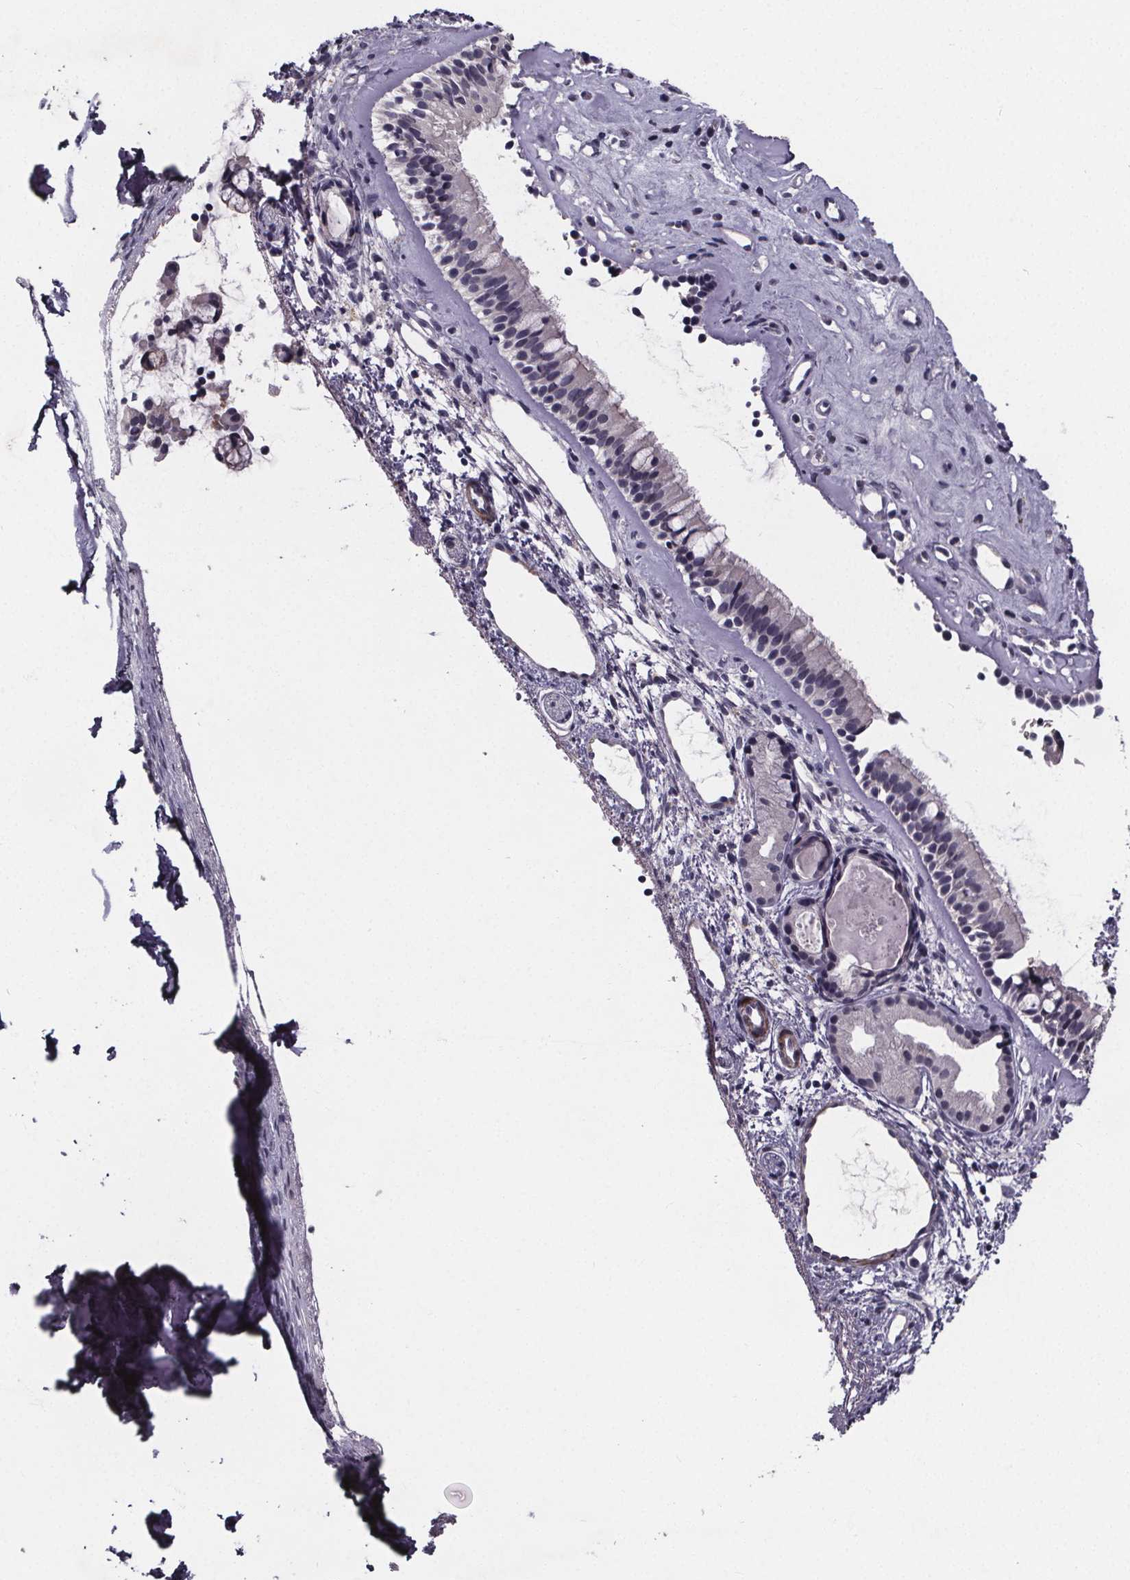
{"staining": {"intensity": "negative", "quantity": "none", "location": "none"}, "tissue": "nasopharynx", "cell_type": "Respiratory epithelial cells", "image_type": "normal", "snomed": [{"axis": "morphology", "description": "Normal tissue, NOS"}, {"axis": "topography", "description": "Nasopharynx"}], "caption": "A histopathology image of nasopharynx stained for a protein shows no brown staining in respiratory epithelial cells.", "gene": "FBXW2", "patient": {"sex": "female", "age": 52}}